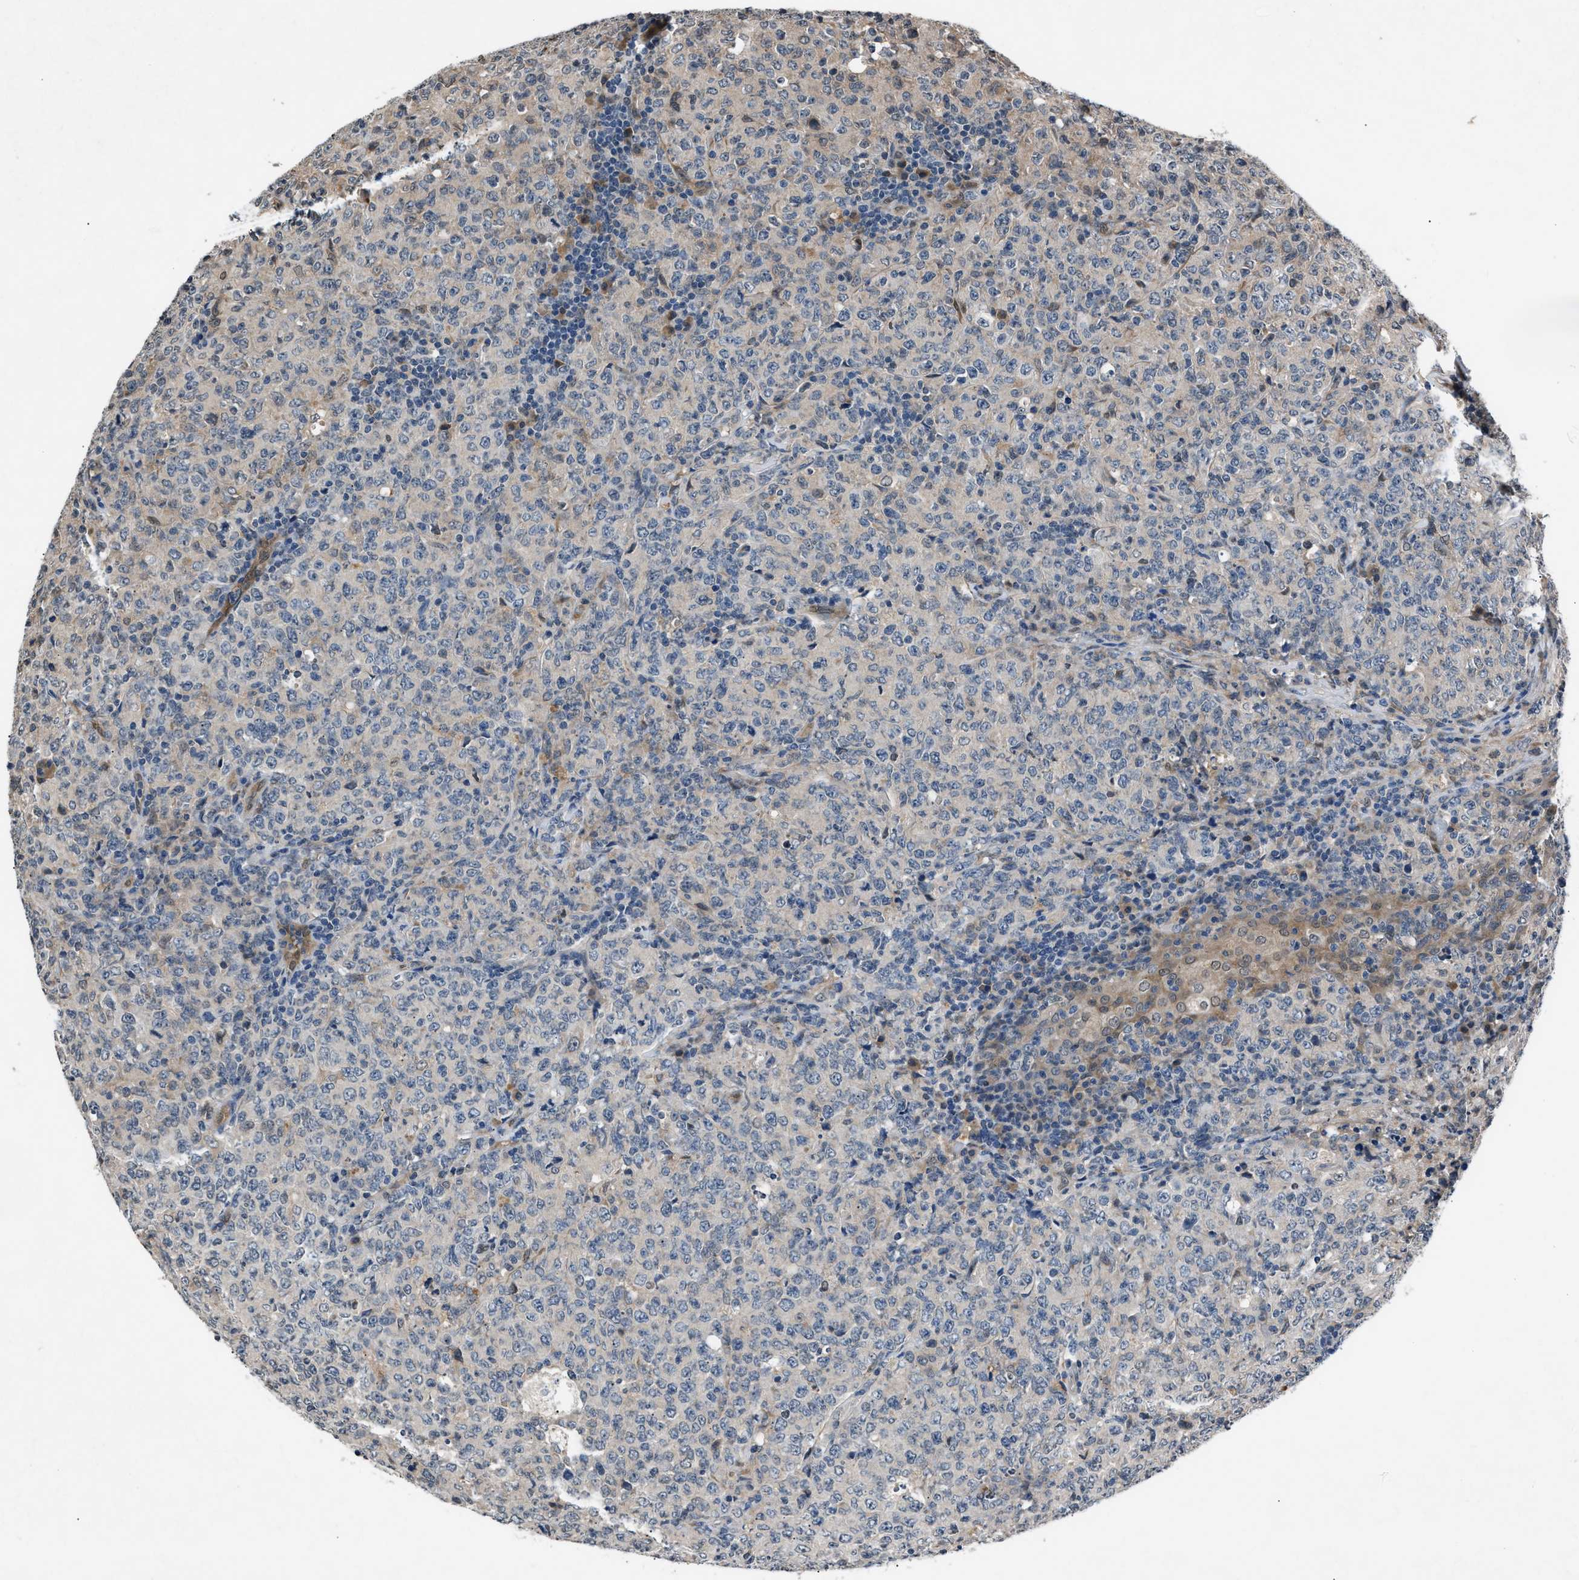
{"staining": {"intensity": "negative", "quantity": "none", "location": "none"}, "tissue": "lymphoma", "cell_type": "Tumor cells", "image_type": "cancer", "snomed": [{"axis": "morphology", "description": "Malignant lymphoma, non-Hodgkin's type, High grade"}, {"axis": "topography", "description": "Tonsil"}], "caption": "Tumor cells are negative for protein expression in human lymphoma.", "gene": "TP53I3", "patient": {"sex": "female", "age": 36}}